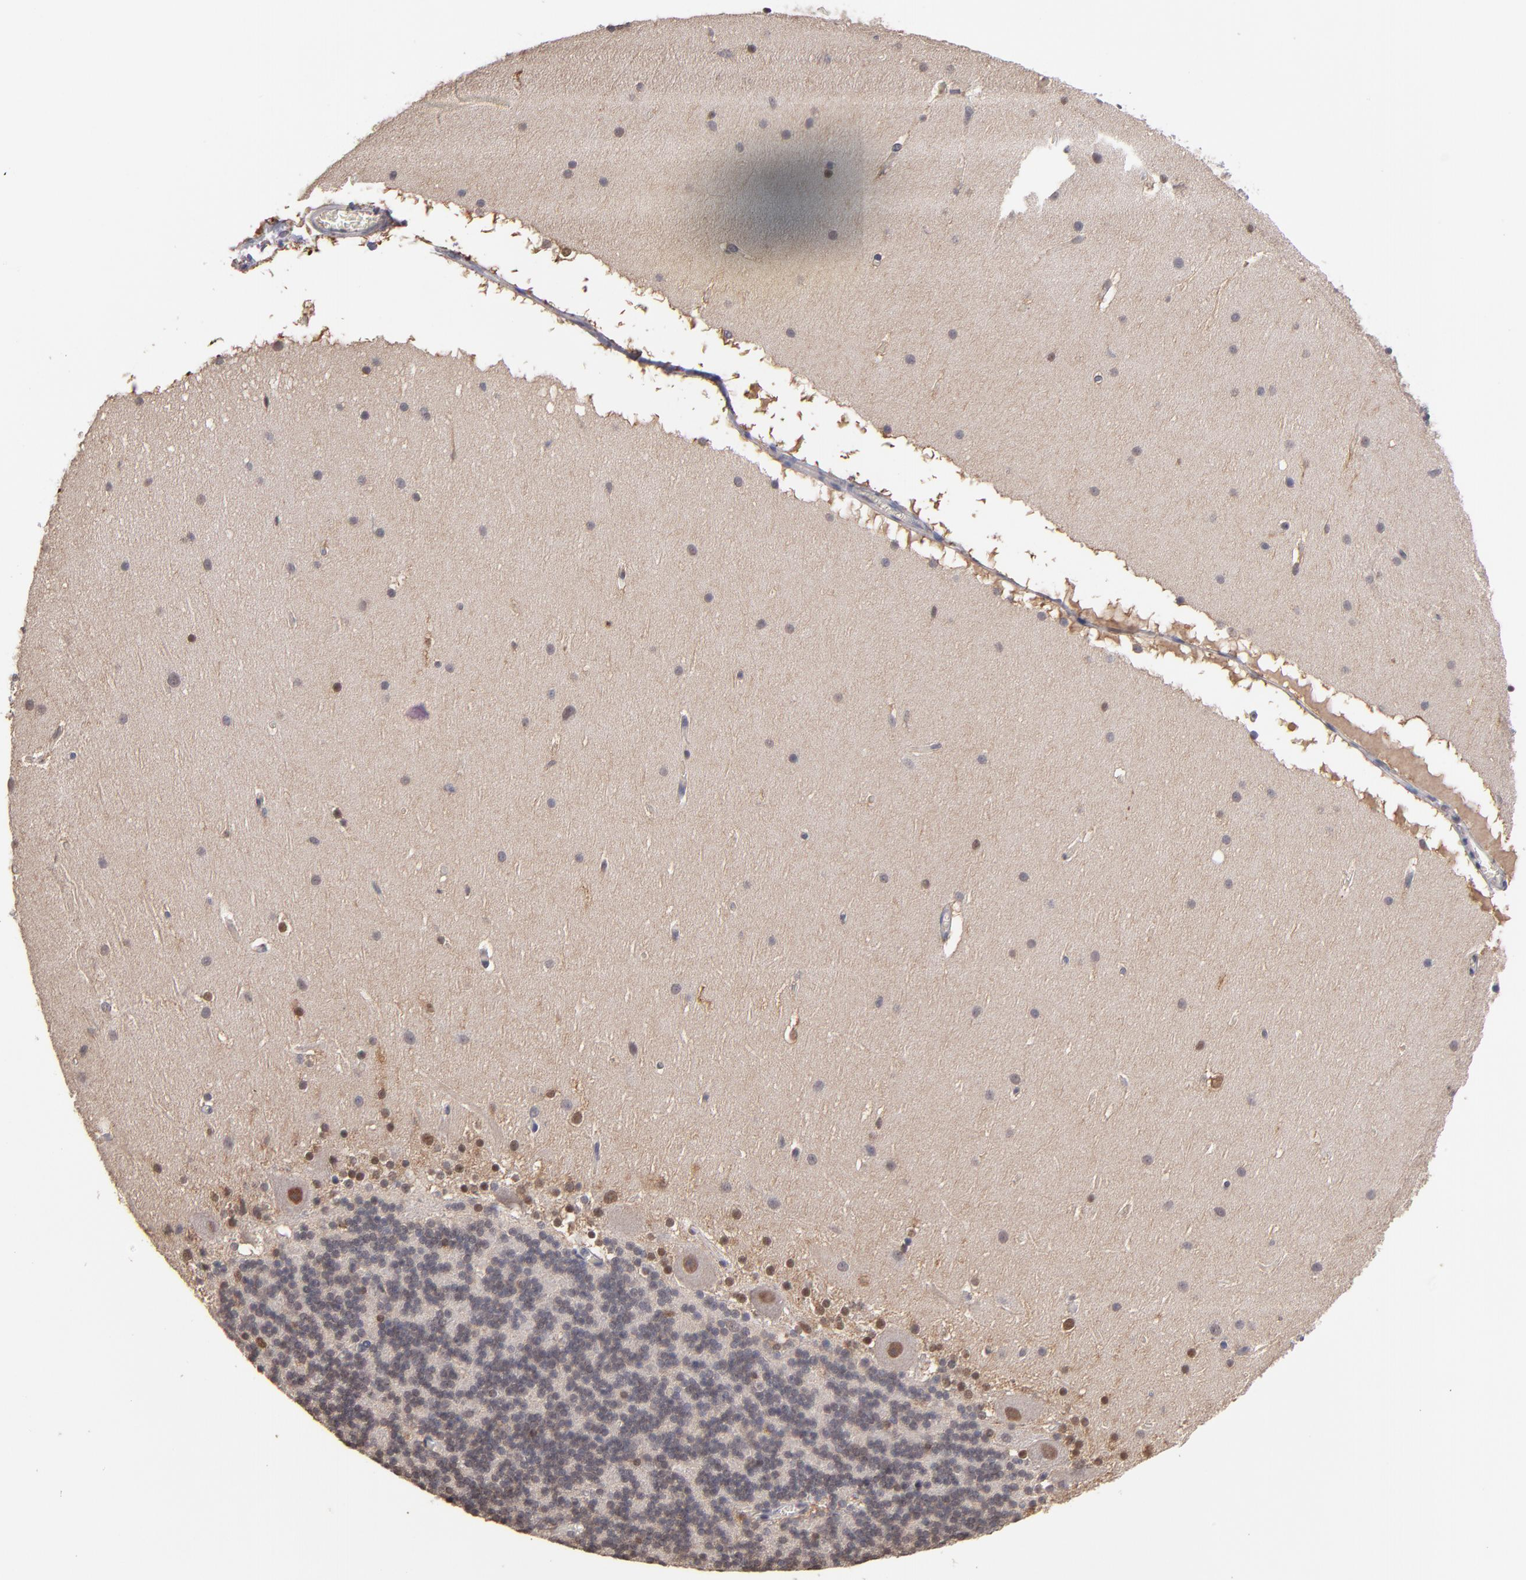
{"staining": {"intensity": "negative", "quantity": "none", "location": "none"}, "tissue": "cerebellum", "cell_type": "Cells in granular layer", "image_type": "normal", "snomed": [{"axis": "morphology", "description": "Normal tissue, NOS"}, {"axis": "topography", "description": "Cerebellum"}], "caption": "A high-resolution micrograph shows immunohistochemistry staining of normal cerebellum, which demonstrates no significant staining in cells in granular layer. (DAB immunohistochemistry, high magnification).", "gene": "PSMD10", "patient": {"sex": "female", "age": 19}}